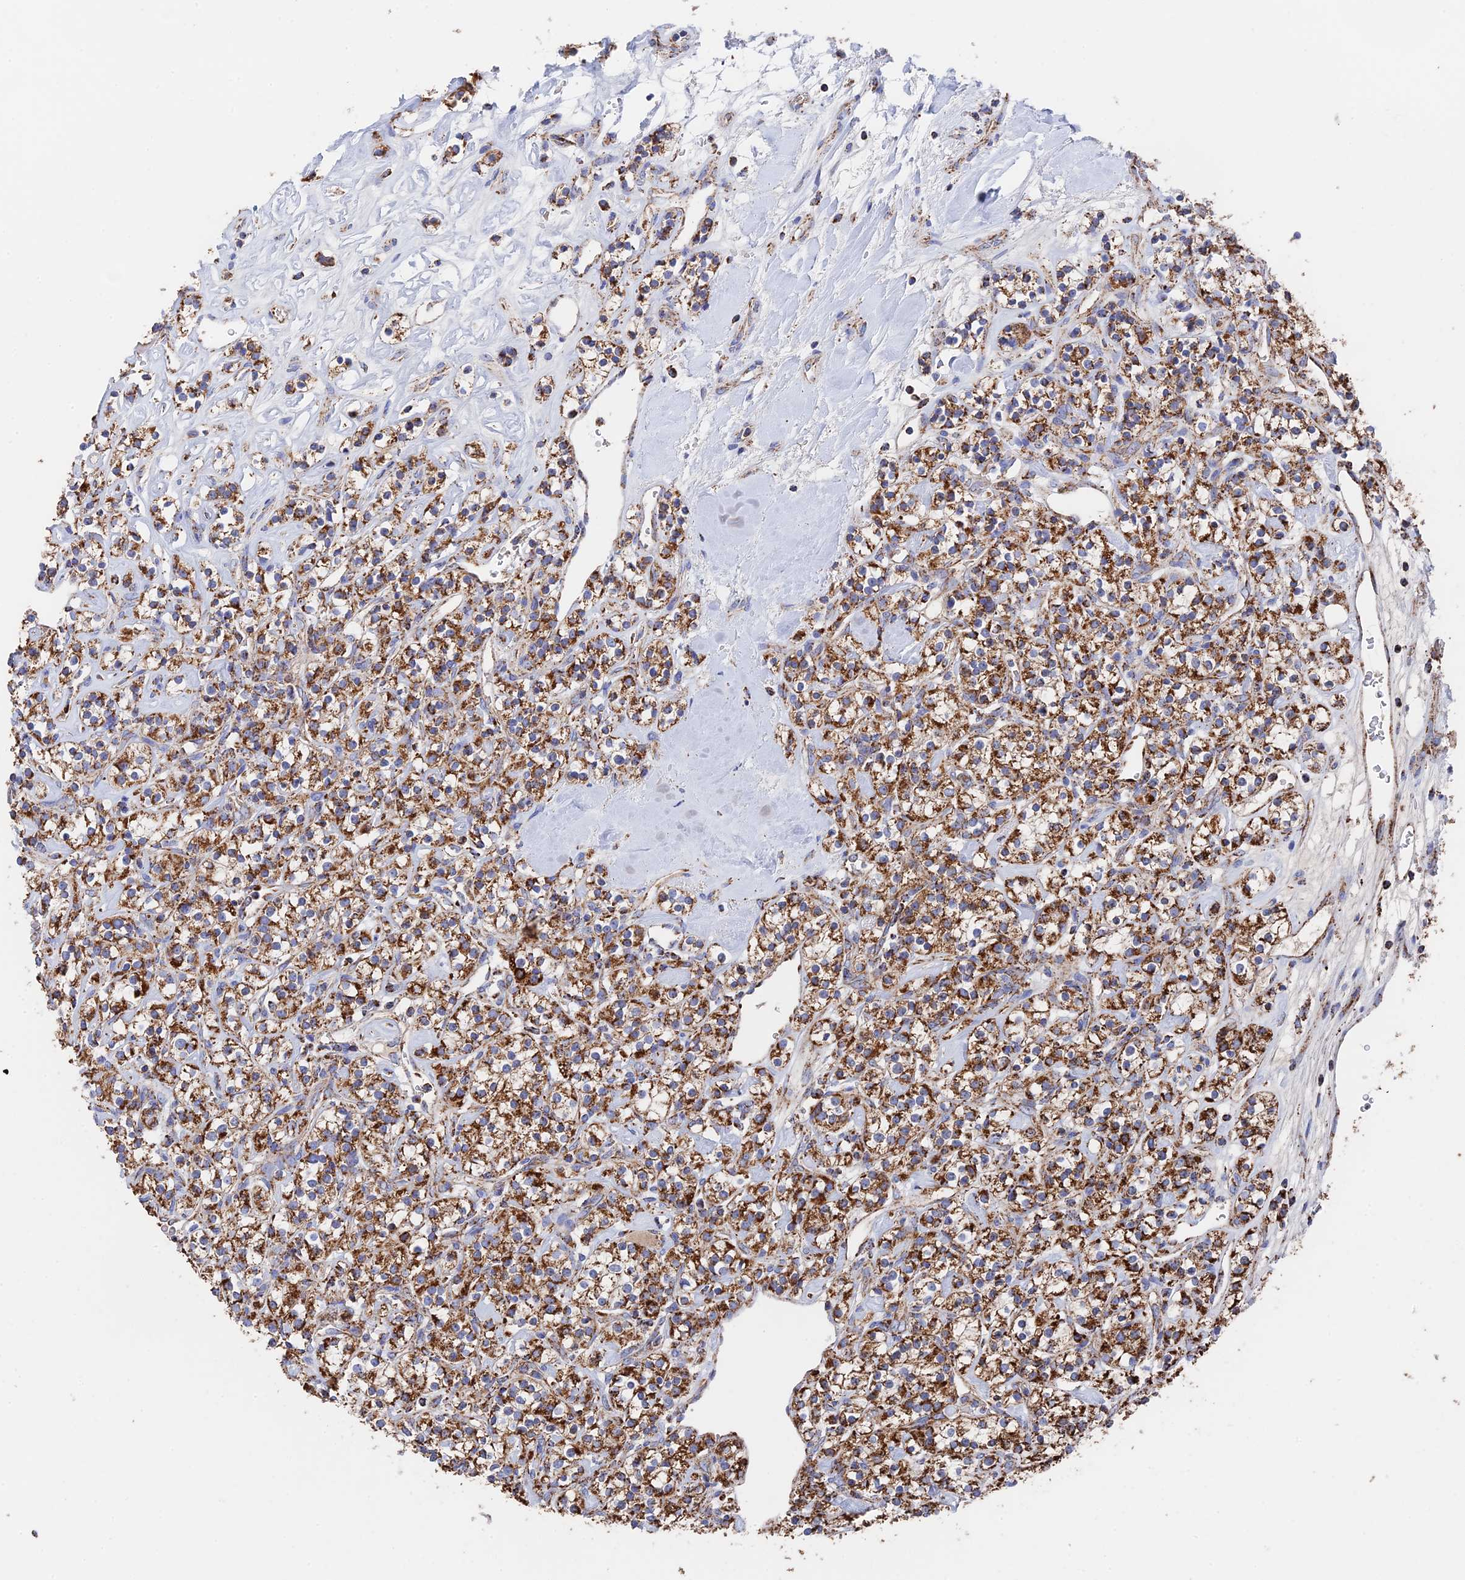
{"staining": {"intensity": "strong", "quantity": ">75%", "location": "cytoplasmic/membranous"}, "tissue": "renal cancer", "cell_type": "Tumor cells", "image_type": "cancer", "snomed": [{"axis": "morphology", "description": "Adenocarcinoma, NOS"}, {"axis": "topography", "description": "Kidney"}], "caption": "This histopathology image shows immunohistochemistry staining of renal adenocarcinoma, with high strong cytoplasmic/membranous staining in about >75% of tumor cells.", "gene": "HAUS8", "patient": {"sex": "male", "age": 77}}